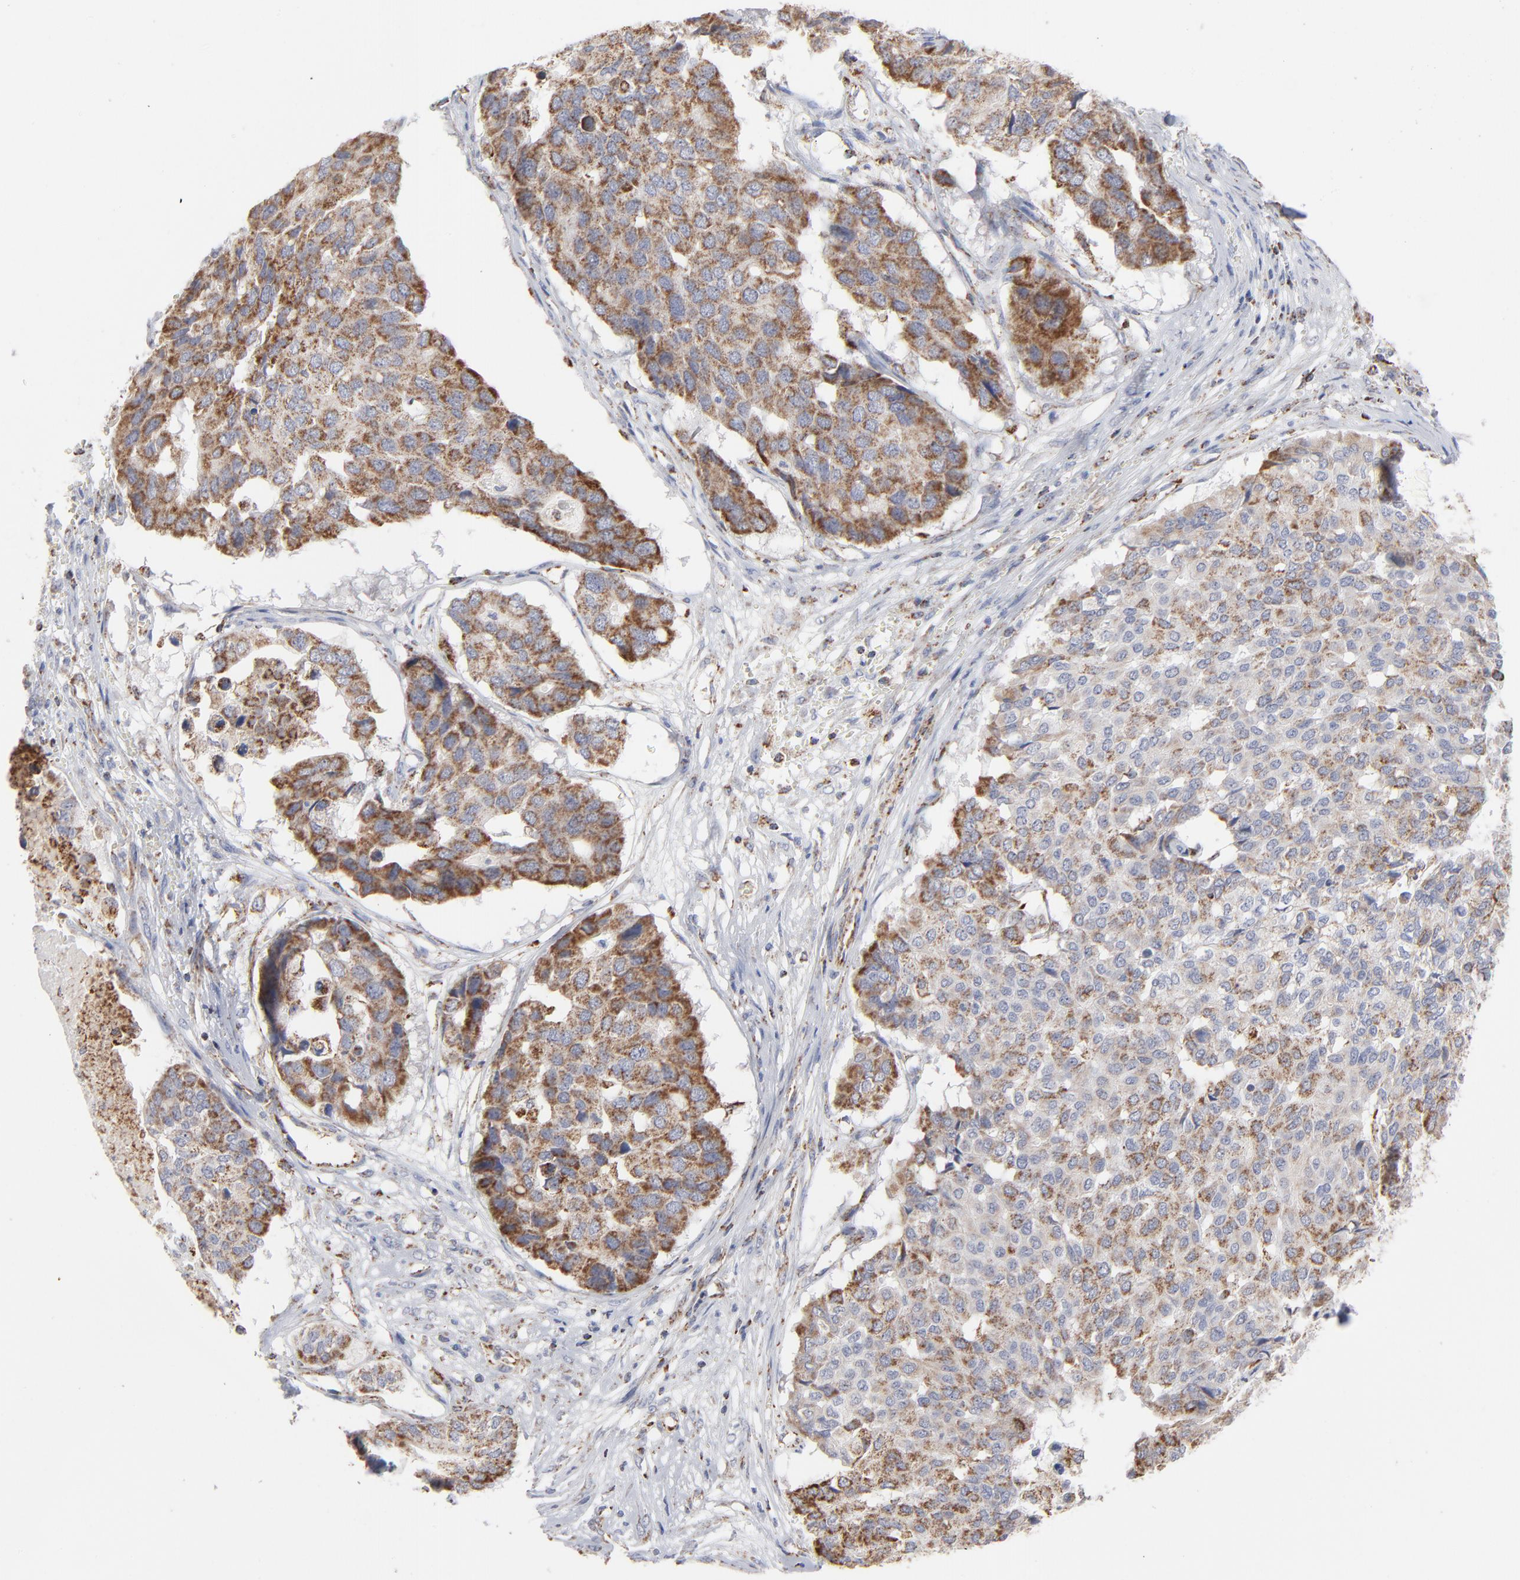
{"staining": {"intensity": "strong", "quantity": ">75%", "location": "cytoplasmic/membranous"}, "tissue": "pancreatic cancer", "cell_type": "Tumor cells", "image_type": "cancer", "snomed": [{"axis": "morphology", "description": "Adenocarcinoma, NOS"}, {"axis": "topography", "description": "Pancreas"}], "caption": "Brown immunohistochemical staining in human pancreatic cancer demonstrates strong cytoplasmic/membranous staining in approximately >75% of tumor cells.", "gene": "ASB3", "patient": {"sex": "male", "age": 50}}